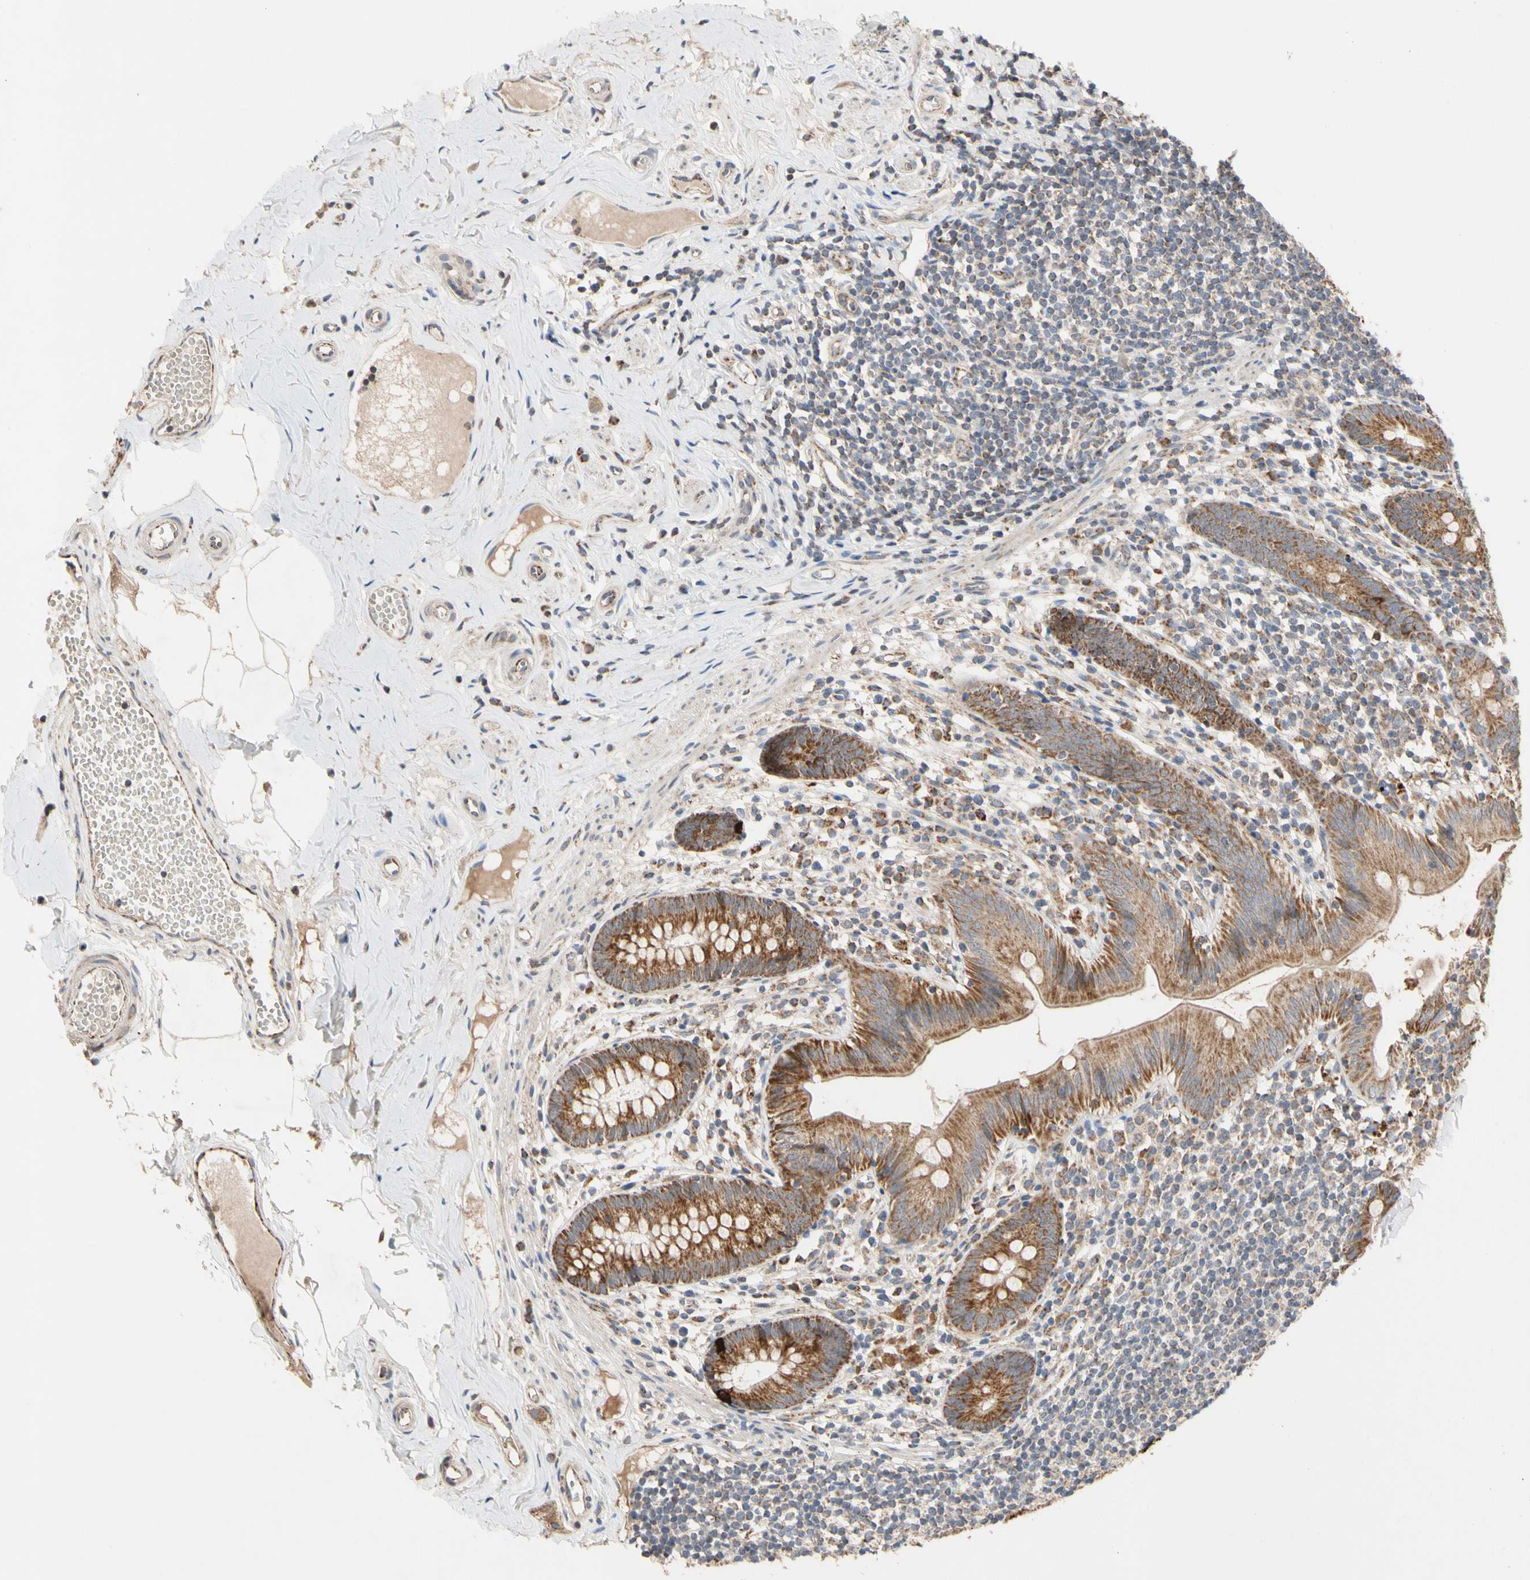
{"staining": {"intensity": "strong", "quantity": ">75%", "location": "cytoplasmic/membranous"}, "tissue": "appendix", "cell_type": "Glandular cells", "image_type": "normal", "snomed": [{"axis": "morphology", "description": "Normal tissue, NOS"}, {"axis": "topography", "description": "Appendix"}], "caption": "Protein staining of benign appendix demonstrates strong cytoplasmic/membranous staining in approximately >75% of glandular cells. (DAB (3,3'-diaminobenzidine) IHC with brightfield microscopy, high magnification).", "gene": "GPD2", "patient": {"sex": "male", "age": 52}}